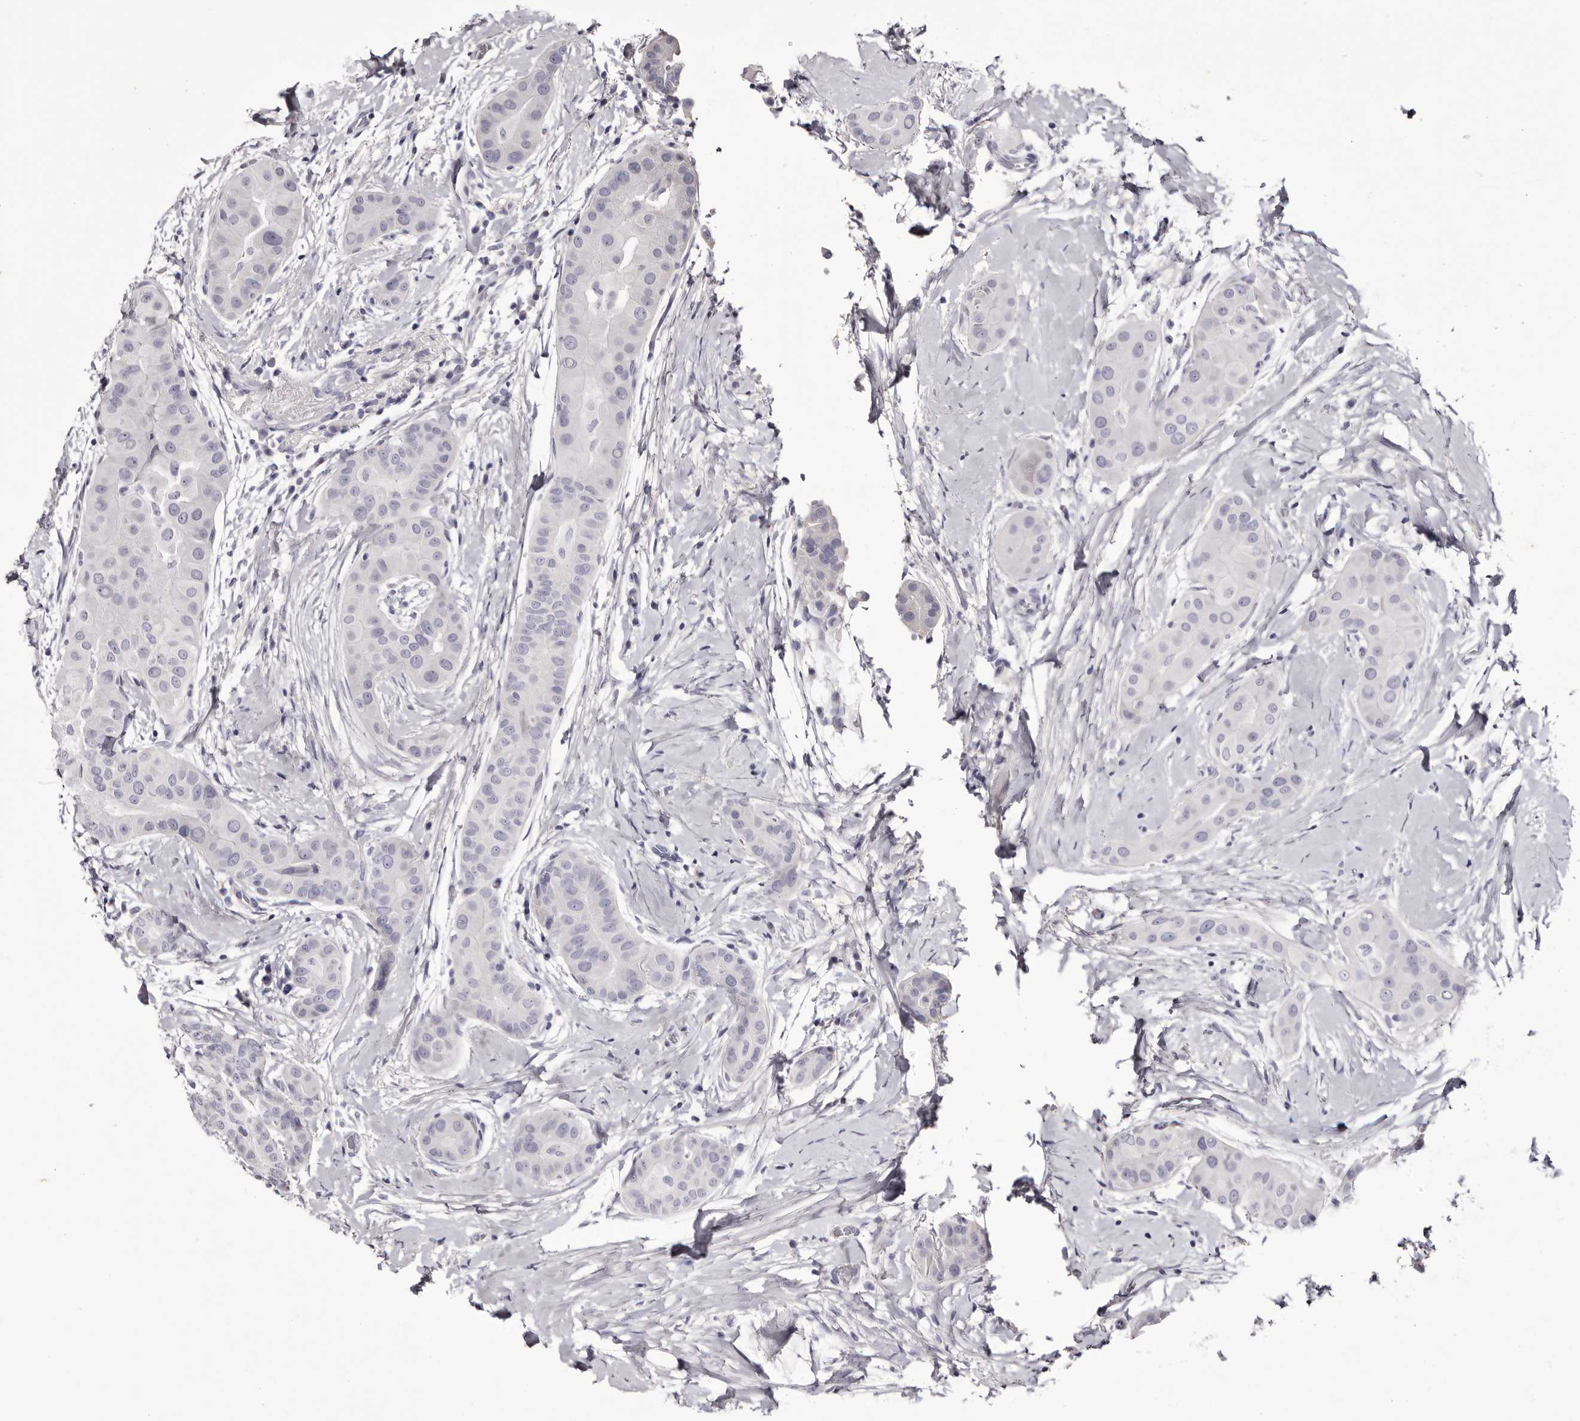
{"staining": {"intensity": "negative", "quantity": "none", "location": "none"}, "tissue": "thyroid cancer", "cell_type": "Tumor cells", "image_type": "cancer", "snomed": [{"axis": "morphology", "description": "Papillary adenocarcinoma, NOS"}, {"axis": "topography", "description": "Thyroid gland"}], "caption": "Thyroid papillary adenocarcinoma was stained to show a protein in brown. There is no significant expression in tumor cells.", "gene": "CA6", "patient": {"sex": "male", "age": 33}}